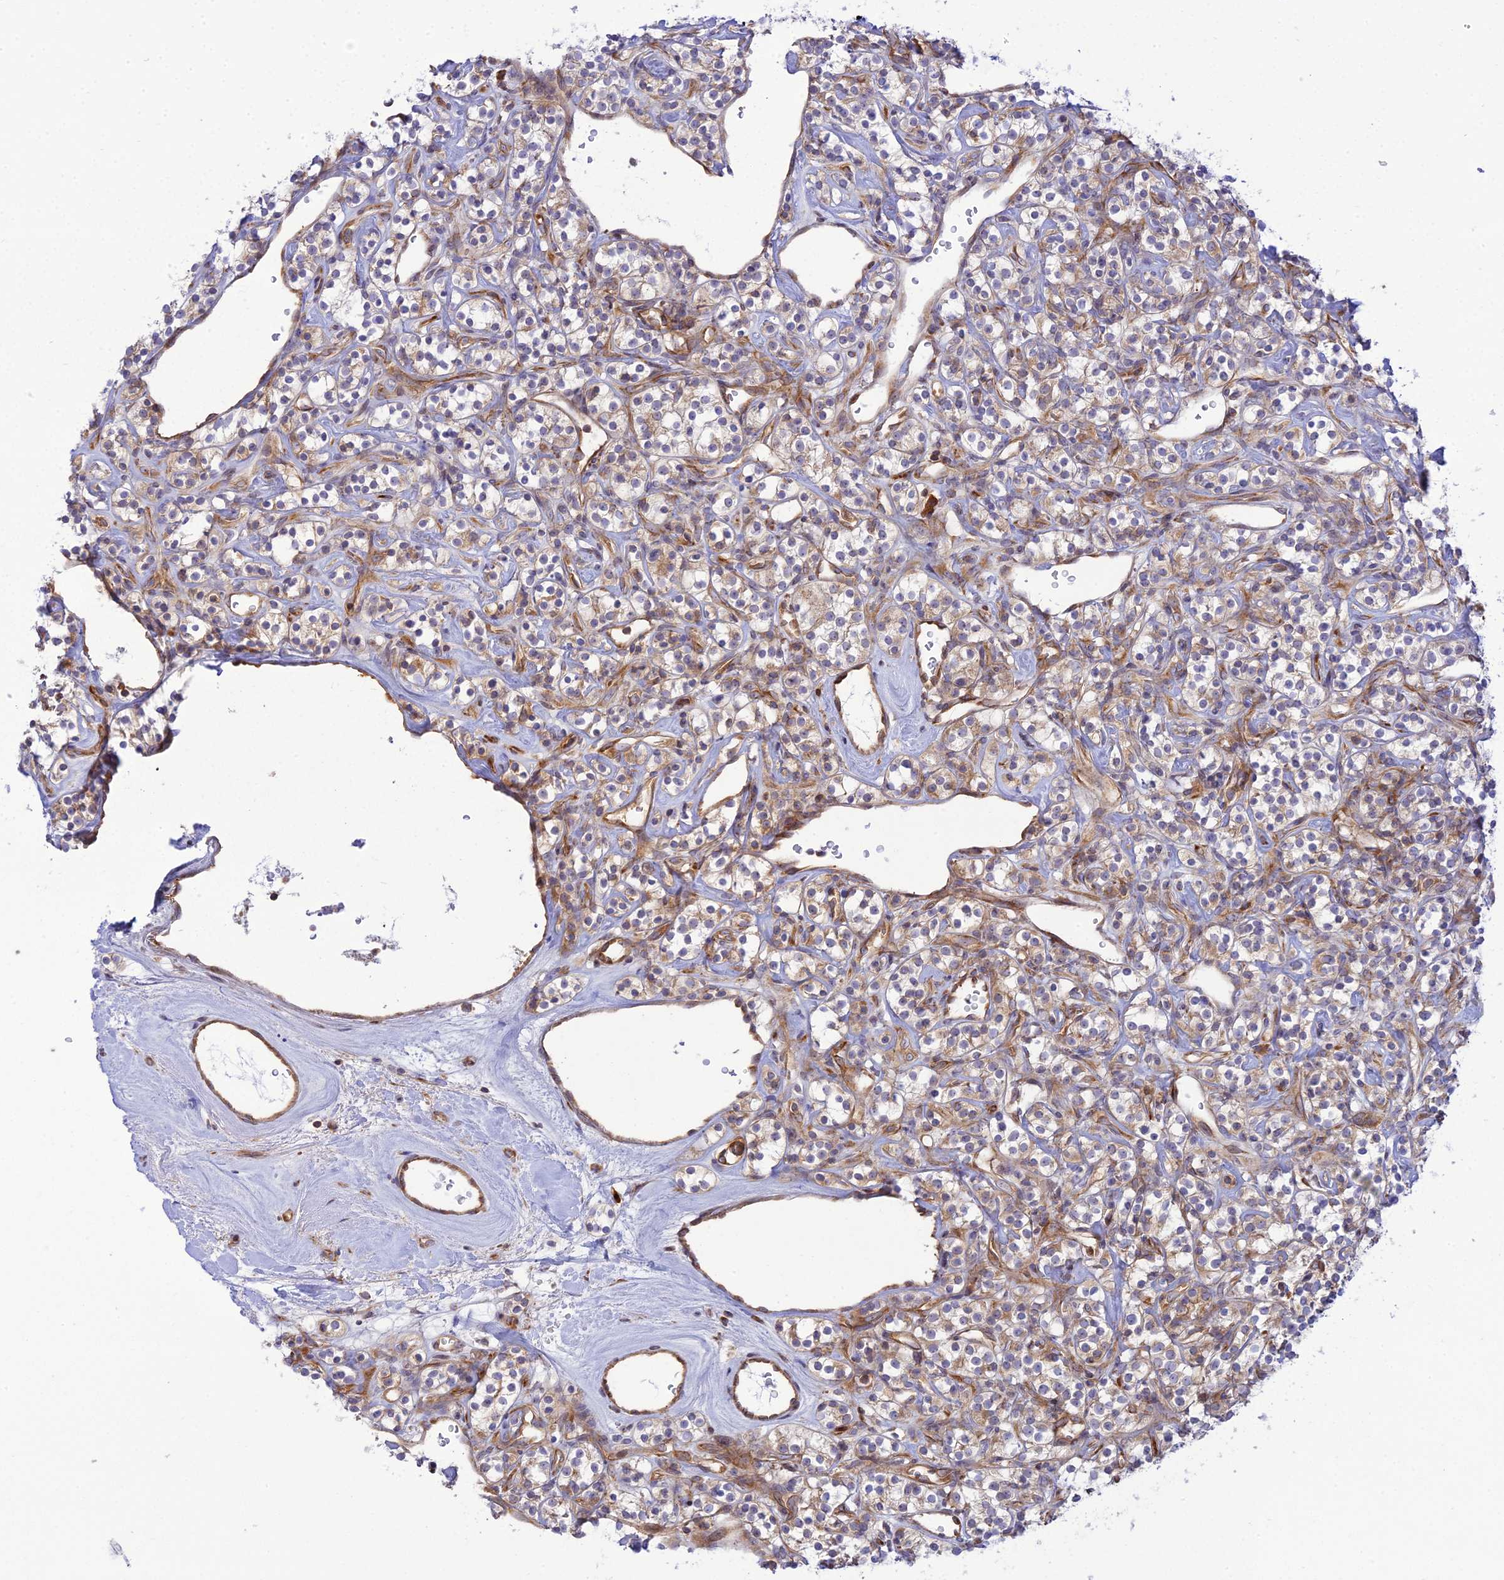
{"staining": {"intensity": "weak", "quantity": ">75%", "location": "cytoplasmic/membranous"}, "tissue": "renal cancer", "cell_type": "Tumor cells", "image_type": "cancer", "snomed": [{"axis": "morphology", "description": "Adenocarcinoma, NOS"}, {"axis": "topography", "description": "Kidney"}], "caption": "The image shows a brown stain indicating the presence of a protein in the cytoplasmic/membranous of tumor cells in adenocarcinoma (renal).", "gene": "PIMREG", "patient": {"sex": "male", "age": 77}}